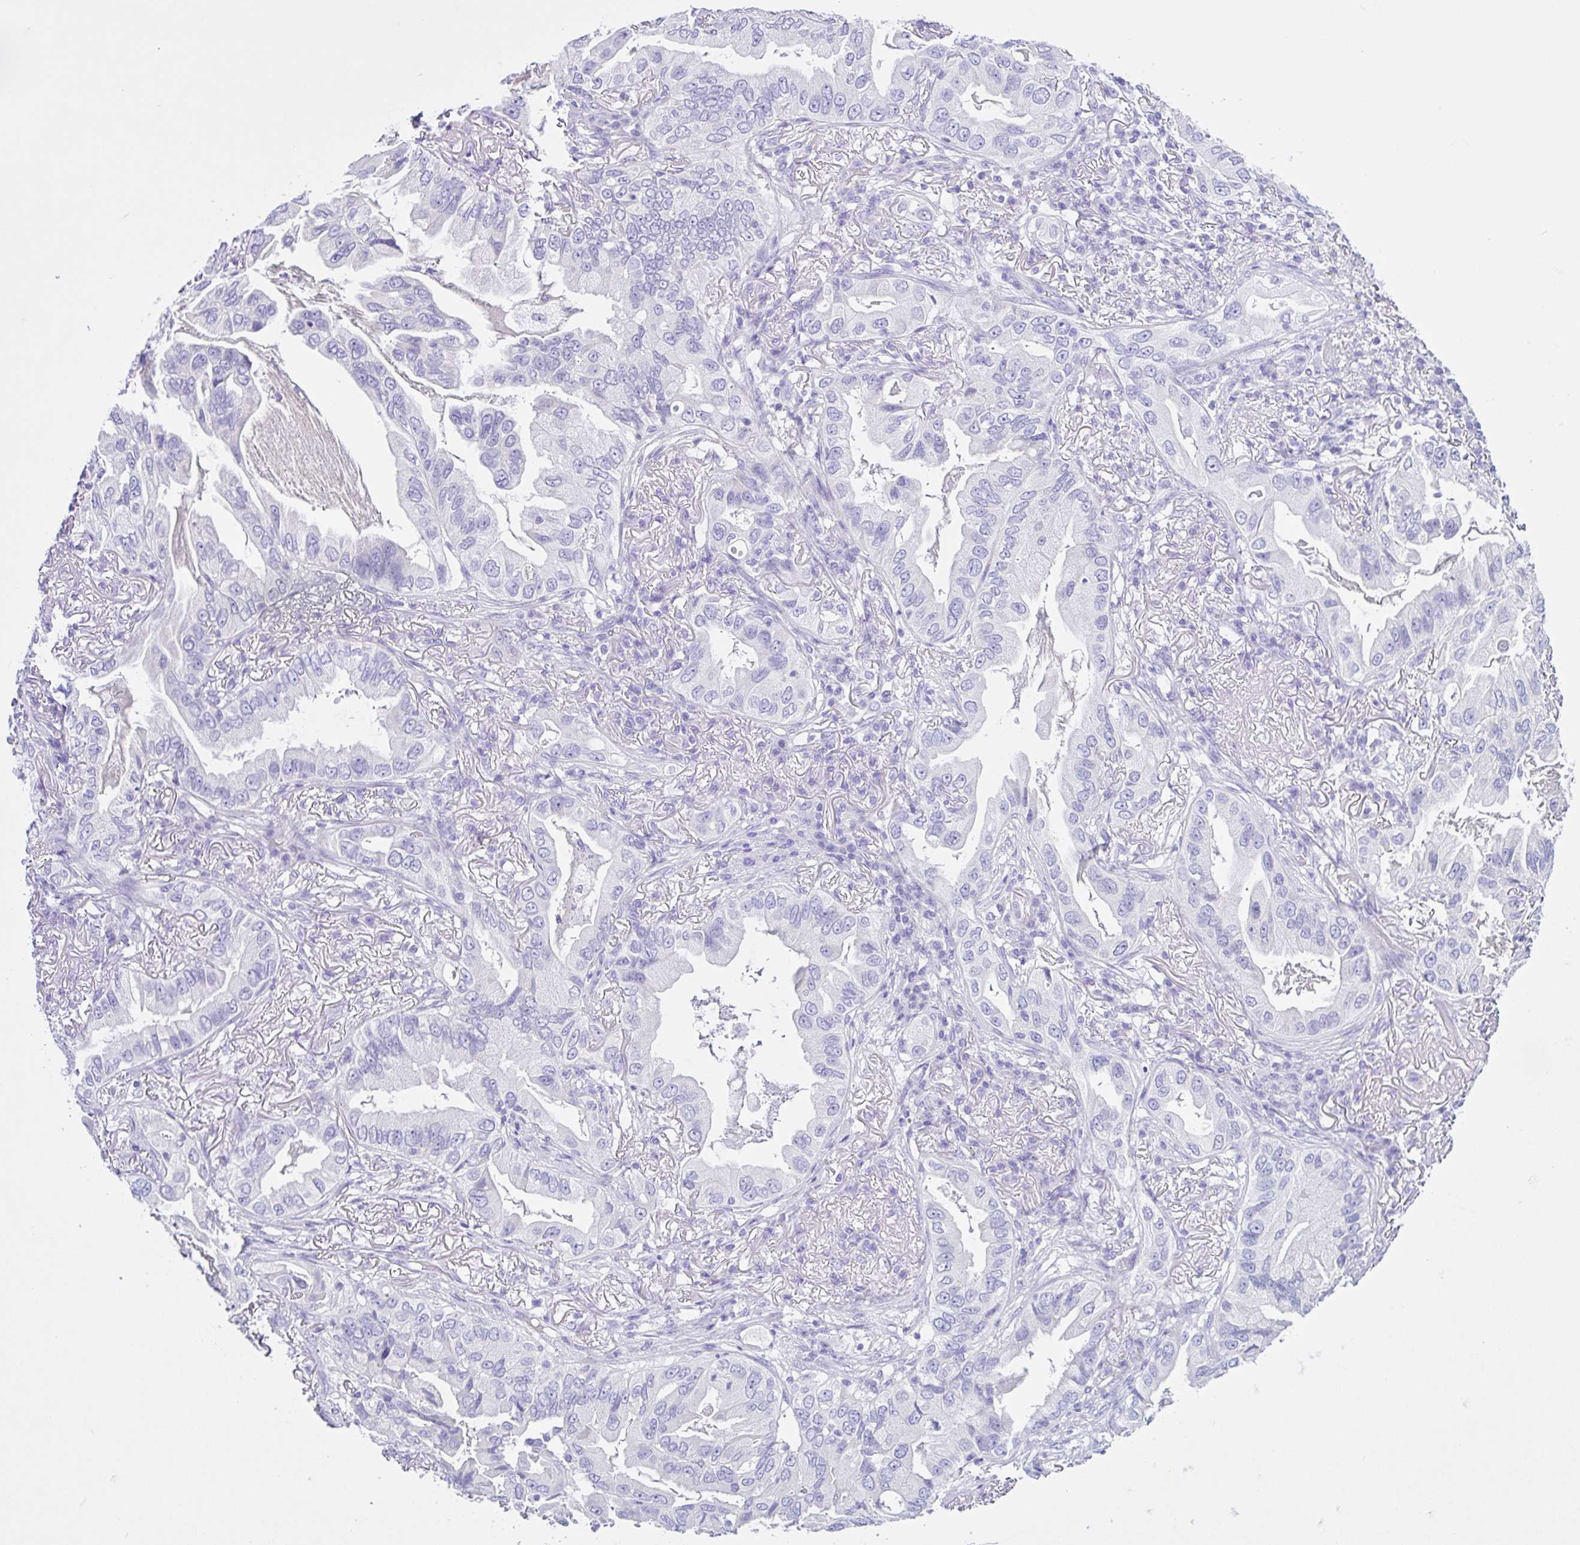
{"staining": {"intensity": "negative", "quantity": "none", "location": "none"}, "tissue": "lung cancer", "cell_type": "Tumor cells", "image_type": "cancer", "snomed": [{"axis": "morphology", "description": "Adenocarcinoma, NOS"}, {"axis": "topography", "description": "Lung"}], "caption": "High magnification brightfield microscopy of lung cancer stained with DAB (brown) and counterstained with hematoxylin (blue): tumor cells show no significant staining. (Immunohistochemistry, brightfield microscopy, high magnification).", "gene": "CYP19A1", "patient": {"sex": "female", "age": 69}}